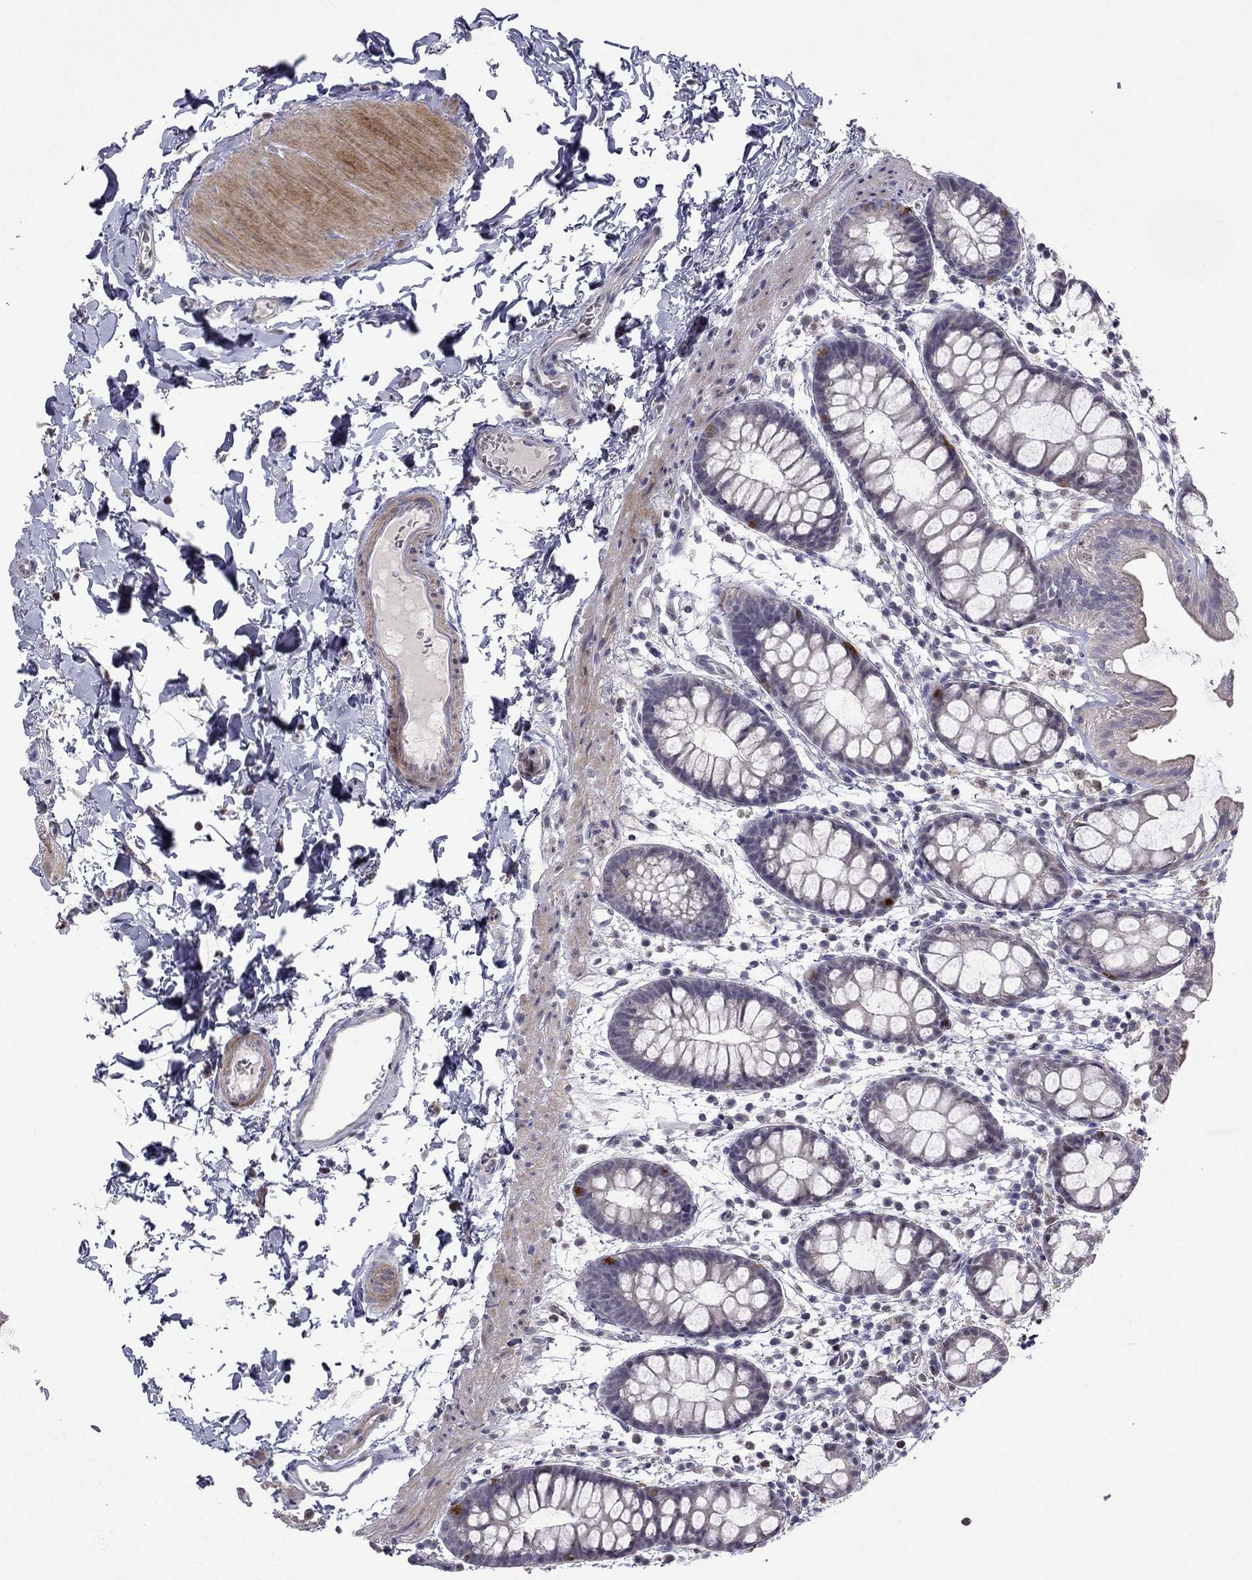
{"staining": {"intensity": "negative", "quantity": "none", "location": "none"}, "tissue": "rectum", "cell_type": "Glandular cells", "image_type": "normal", "snomed": [{"axis": "morphology", "description": "Normal tissue, NOS"}, {"axis": "topography", "description": "Rectum"}], "caption": "Photomicrograph shows no significant protein expression in glandular cells of normal rectum. The staining is performed using DAB brown chromogen with nuclei counter-stained in using hematoxylin.", "gene": "LRRC39", "patient": {"sex": "male", "age": 57}}